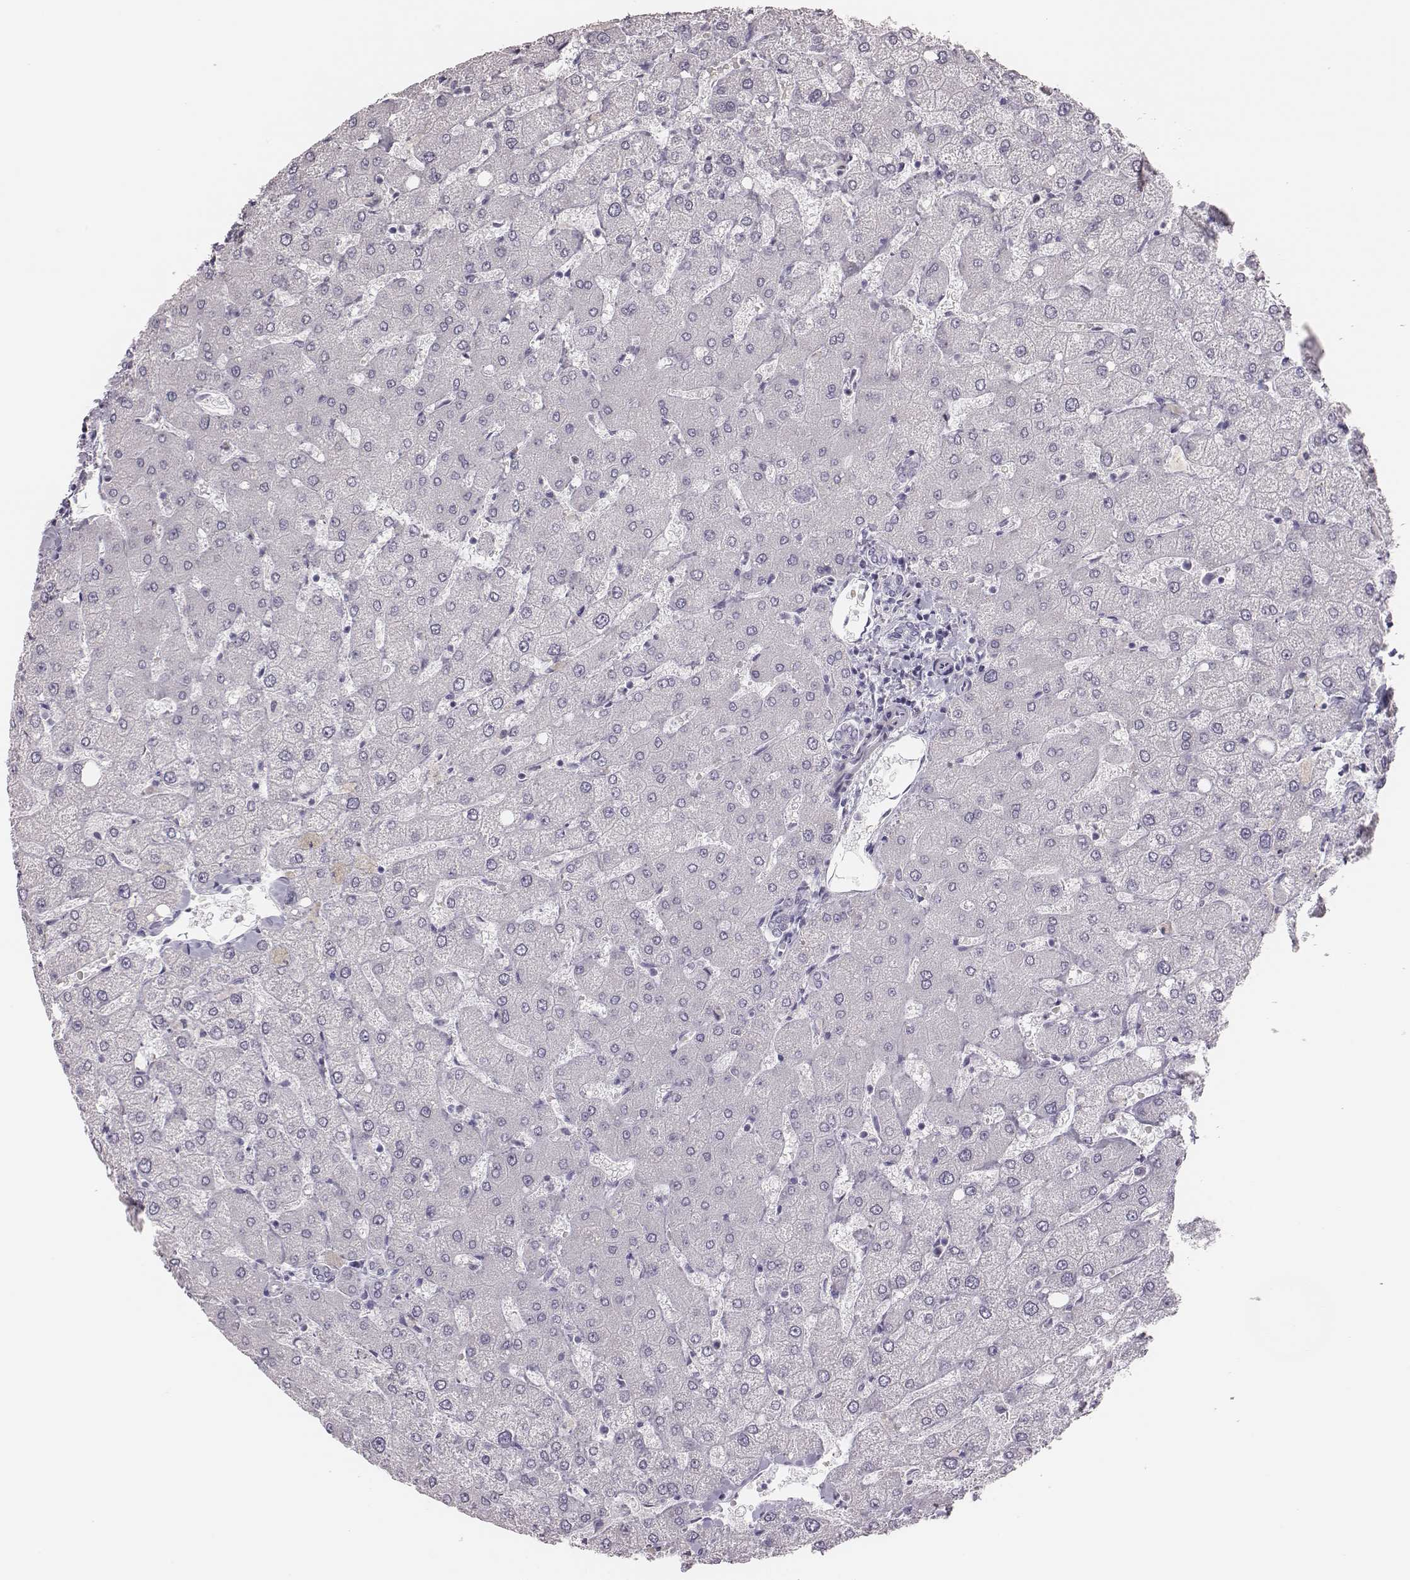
{"staining": {"intensity": "negative", "quantity": "none", "location": "none"}, "tissue": "liver", "cell_type": "Cholangiocytes", "image_type": "normal", "snomed": [{"axis": "morphology", "description": "Normal tissue, NOS"}, {"axis": "topography", "description": "Liver"}], "caption": "This is an immunohistochemistry (IHC) histopathology image of normal liver. There is no expression in cholangiocytes.", "gene": "PBK", "patient": {"sex": "female", "age": 54}}